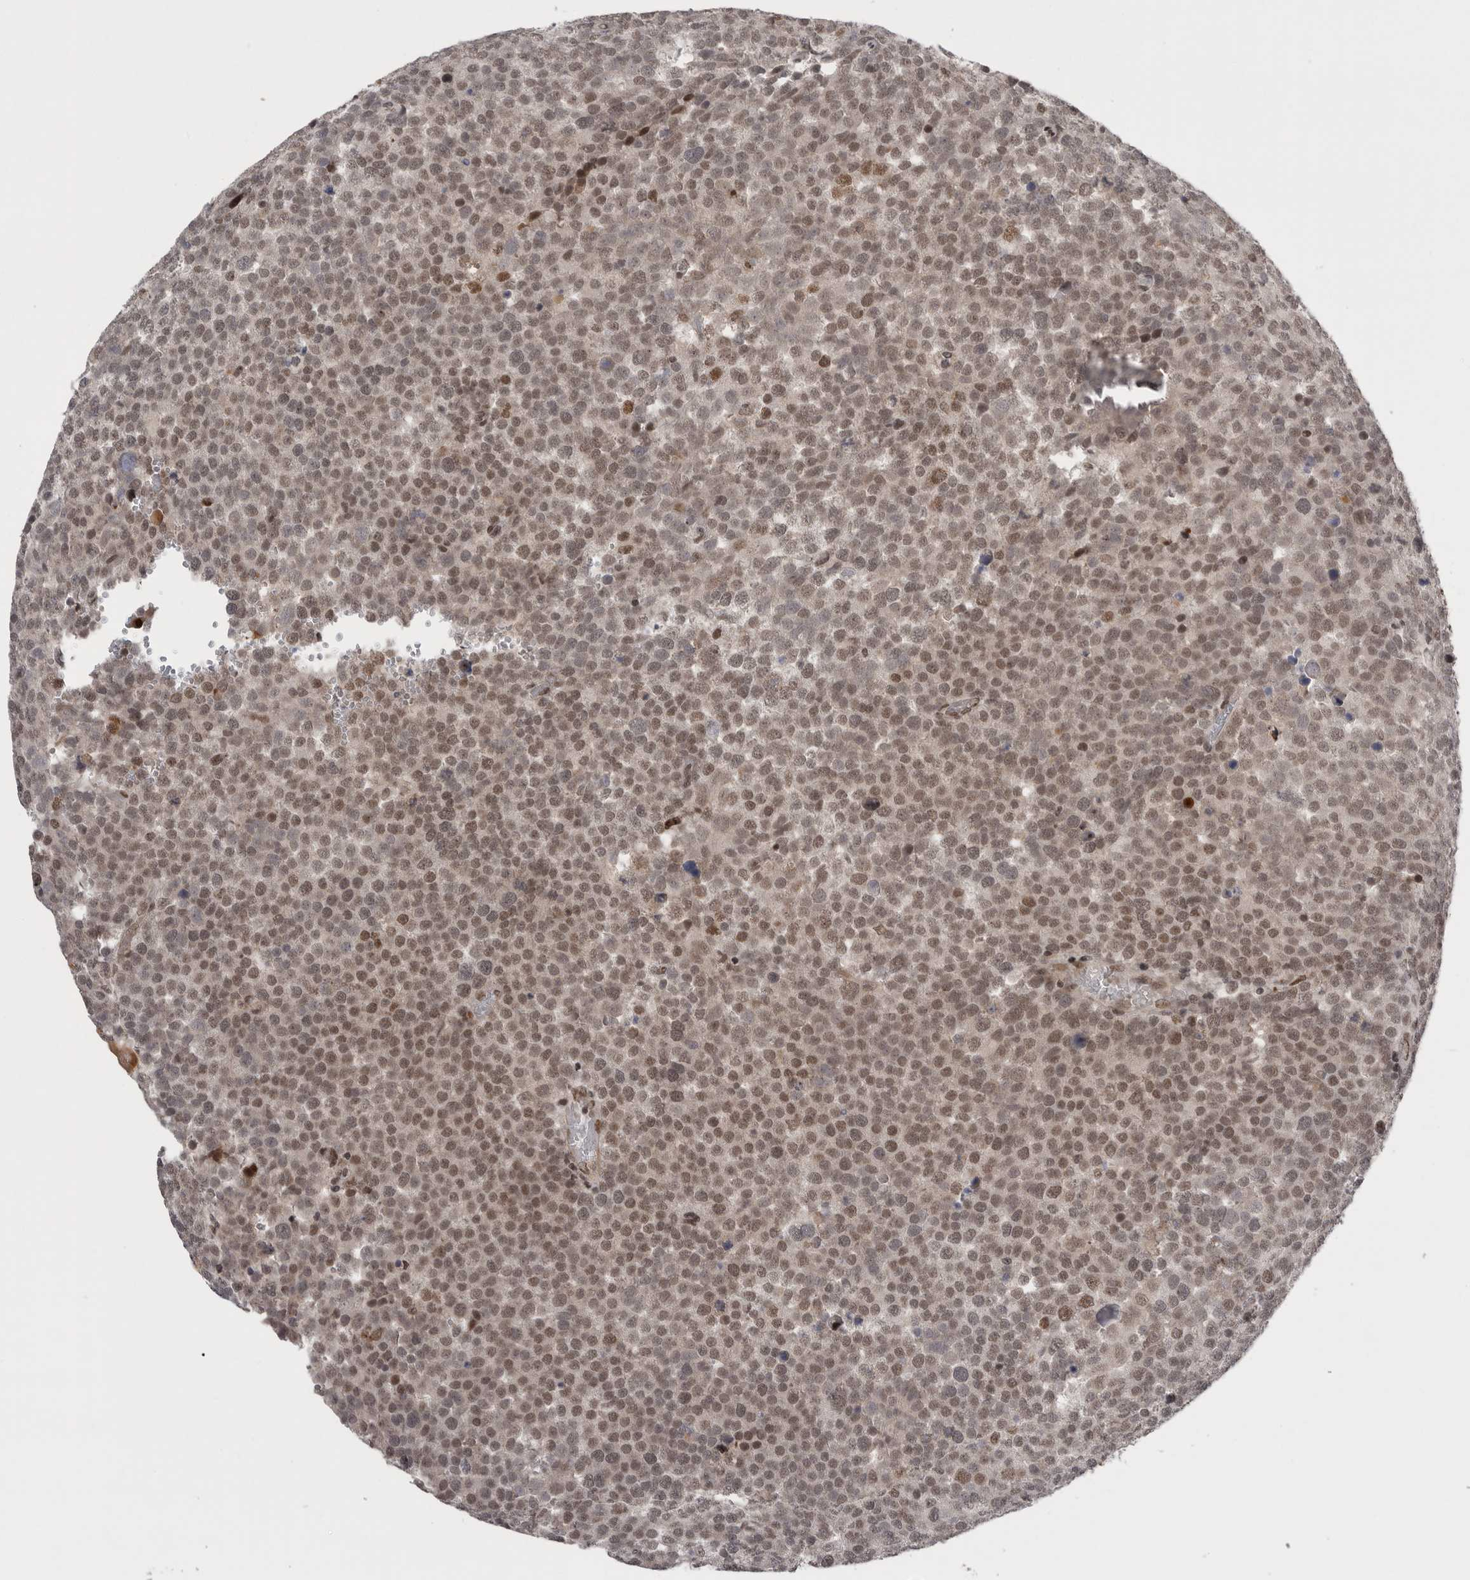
{"staining": {"intensity": "moderate", "quantity": ">75%", "location": "nuclear"}, "tissue": "testis cancer", "cell_type": "Tumor cells", "image_type": "cancer", "snomed": [{"axis": "morphology", "description": "Seminoma, NOS"}, {"axis": "topography", "description": "Testis"}], "caption": "A photomicrograph of seminoma (testis) stained for a protein shows moderate nuclear brown staining in tumor cells.", "gene": "POU5F1", "patient": {"sex": "male", "age": 71}}